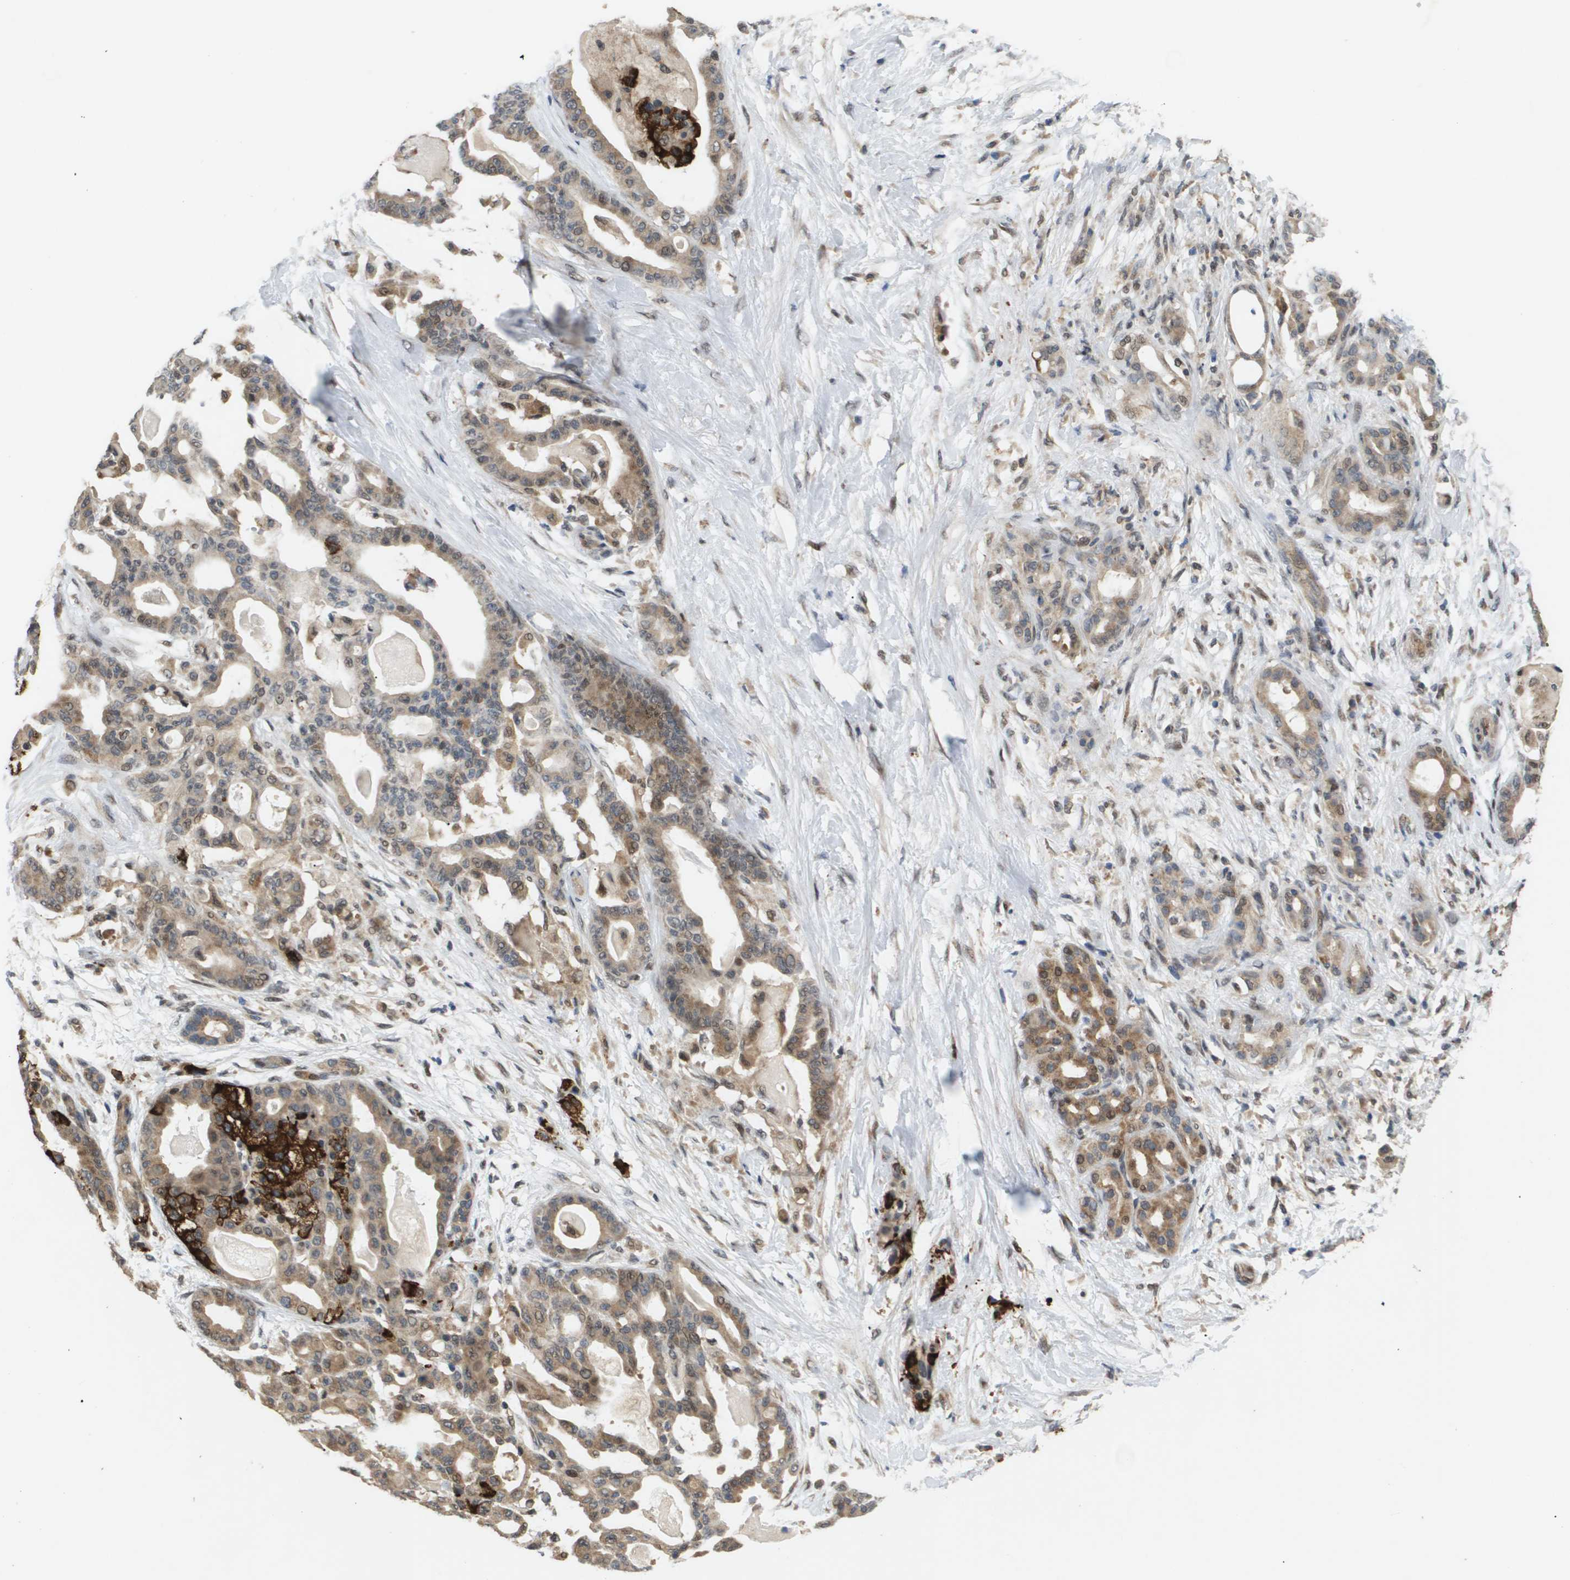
{"staining": {"intensity": "moderate", "quantity": ">75%", "location": "cytoplasmic/membranous"}, "tissue": "pancreatic cancer", "cell_type": "Tumor cells", "image_type": "cancer", "snomed": [{"axis": "morphology", "description": "Adenocarcinoma, NOS"}, {"axis": "topography", "description": "Pancreas"}], "caption": "A micrograph showing moderate cytoplasmic/membranous positivity in approximately >75% of tumor cells in pancreatic cancer, as visualized by brown immunohistochemical staining.", "gene": "PDGFB", "patient": {"sex": "male", "age": 63}}